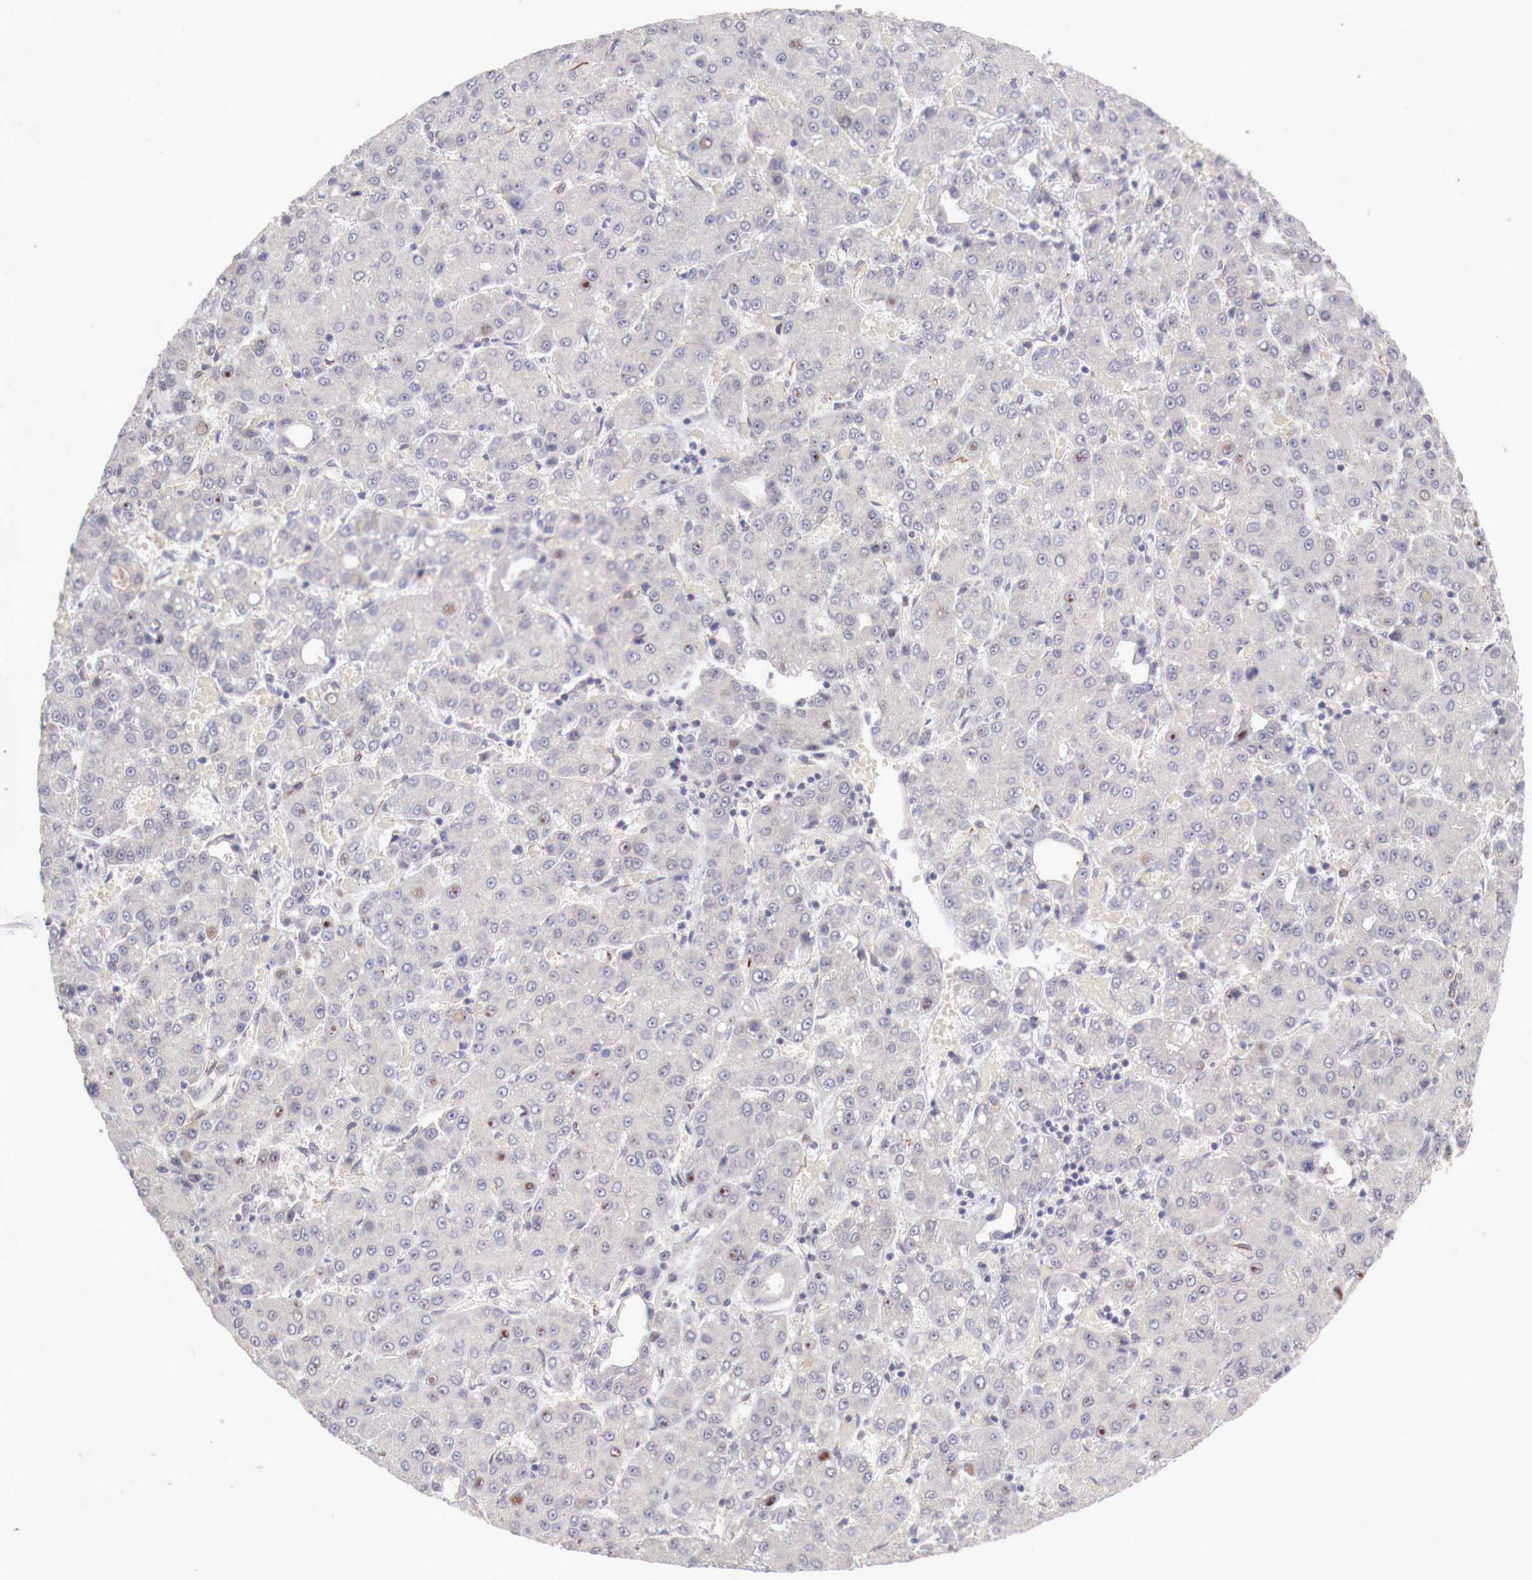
{"staining": {"intensity": "negative", "quantity": "none", "location": "none"}, "tissue": "liver cancer", "cell_type": "Tumor cells", "image_type": "cancer", "snomed": [{"axis": "morphology", "description": "Carcinoma, Hepatocellular, NOS"}, {"axis": "topography", "description": "Liver"}], "caption": "An IHC histopathology image of liver cancer (hepatocellular carcinoma) is shown. There is no staining in tumor cells of liver cancer (hepatocellular carcinoma).", "gene": "WT1", "patient": {"sex": "male", "age": 69}}